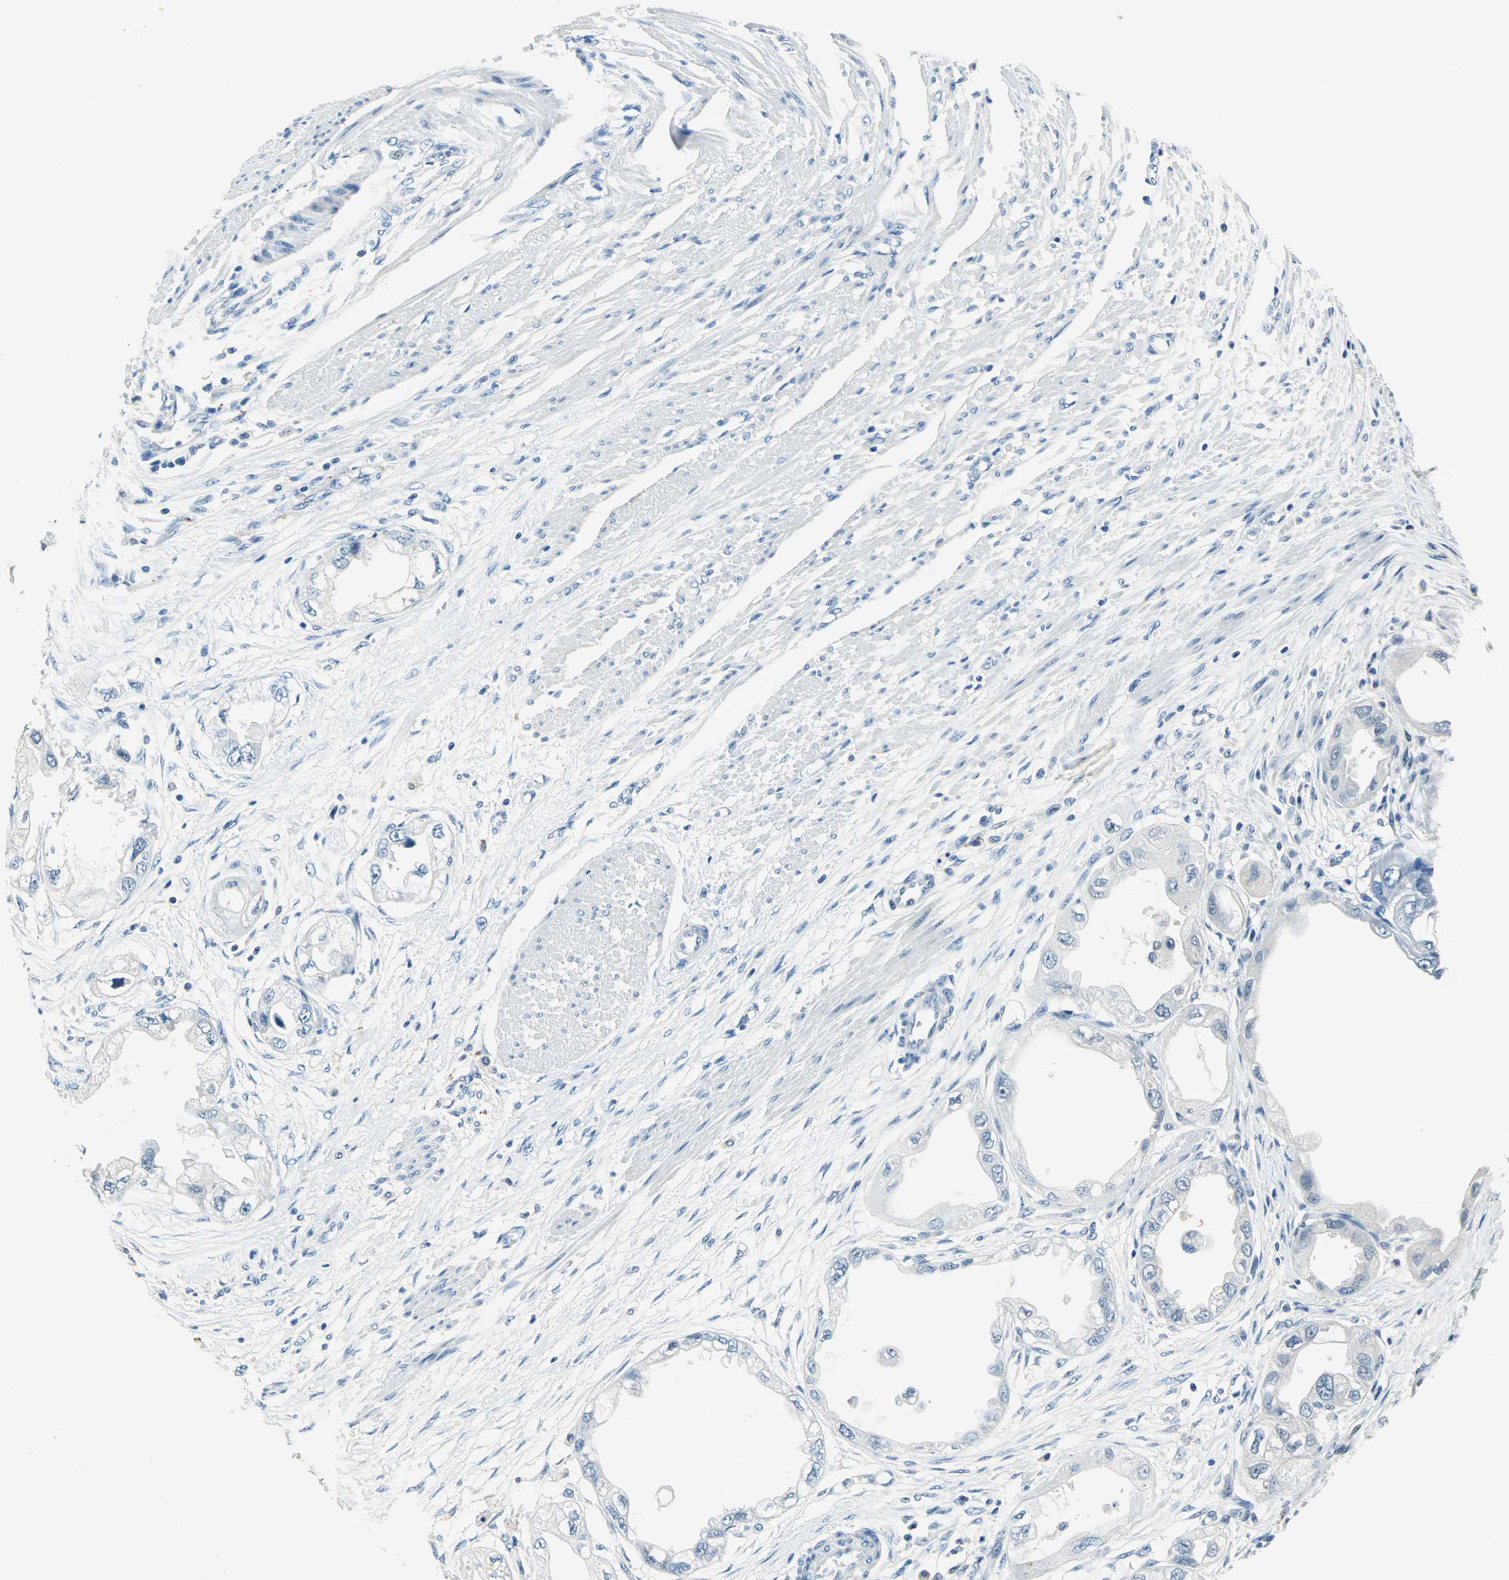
{"staining": {"intensity": "negative", "quantity": "none", "location": "none"}, "tissue": "endometrial cancer", "cell_type": "Tumor cells", "image_type": "cancer", "snomed": [{"axis": "morphology", "description": "Adenocarcinoma, NOS"}, {"axis": "topography", "description": "Endometrium"}], "caption": "Image shows no significant protein staining in tumor cells of adenocarcinoma (endometrial). The staining was performed using DAB to visualize the protein expression in brown, while the nuclei were stained in blue with hematoxylin (Magnification: 20x).", "gene": "RAD17", "patient": {"sex": "female", "age": 67}}